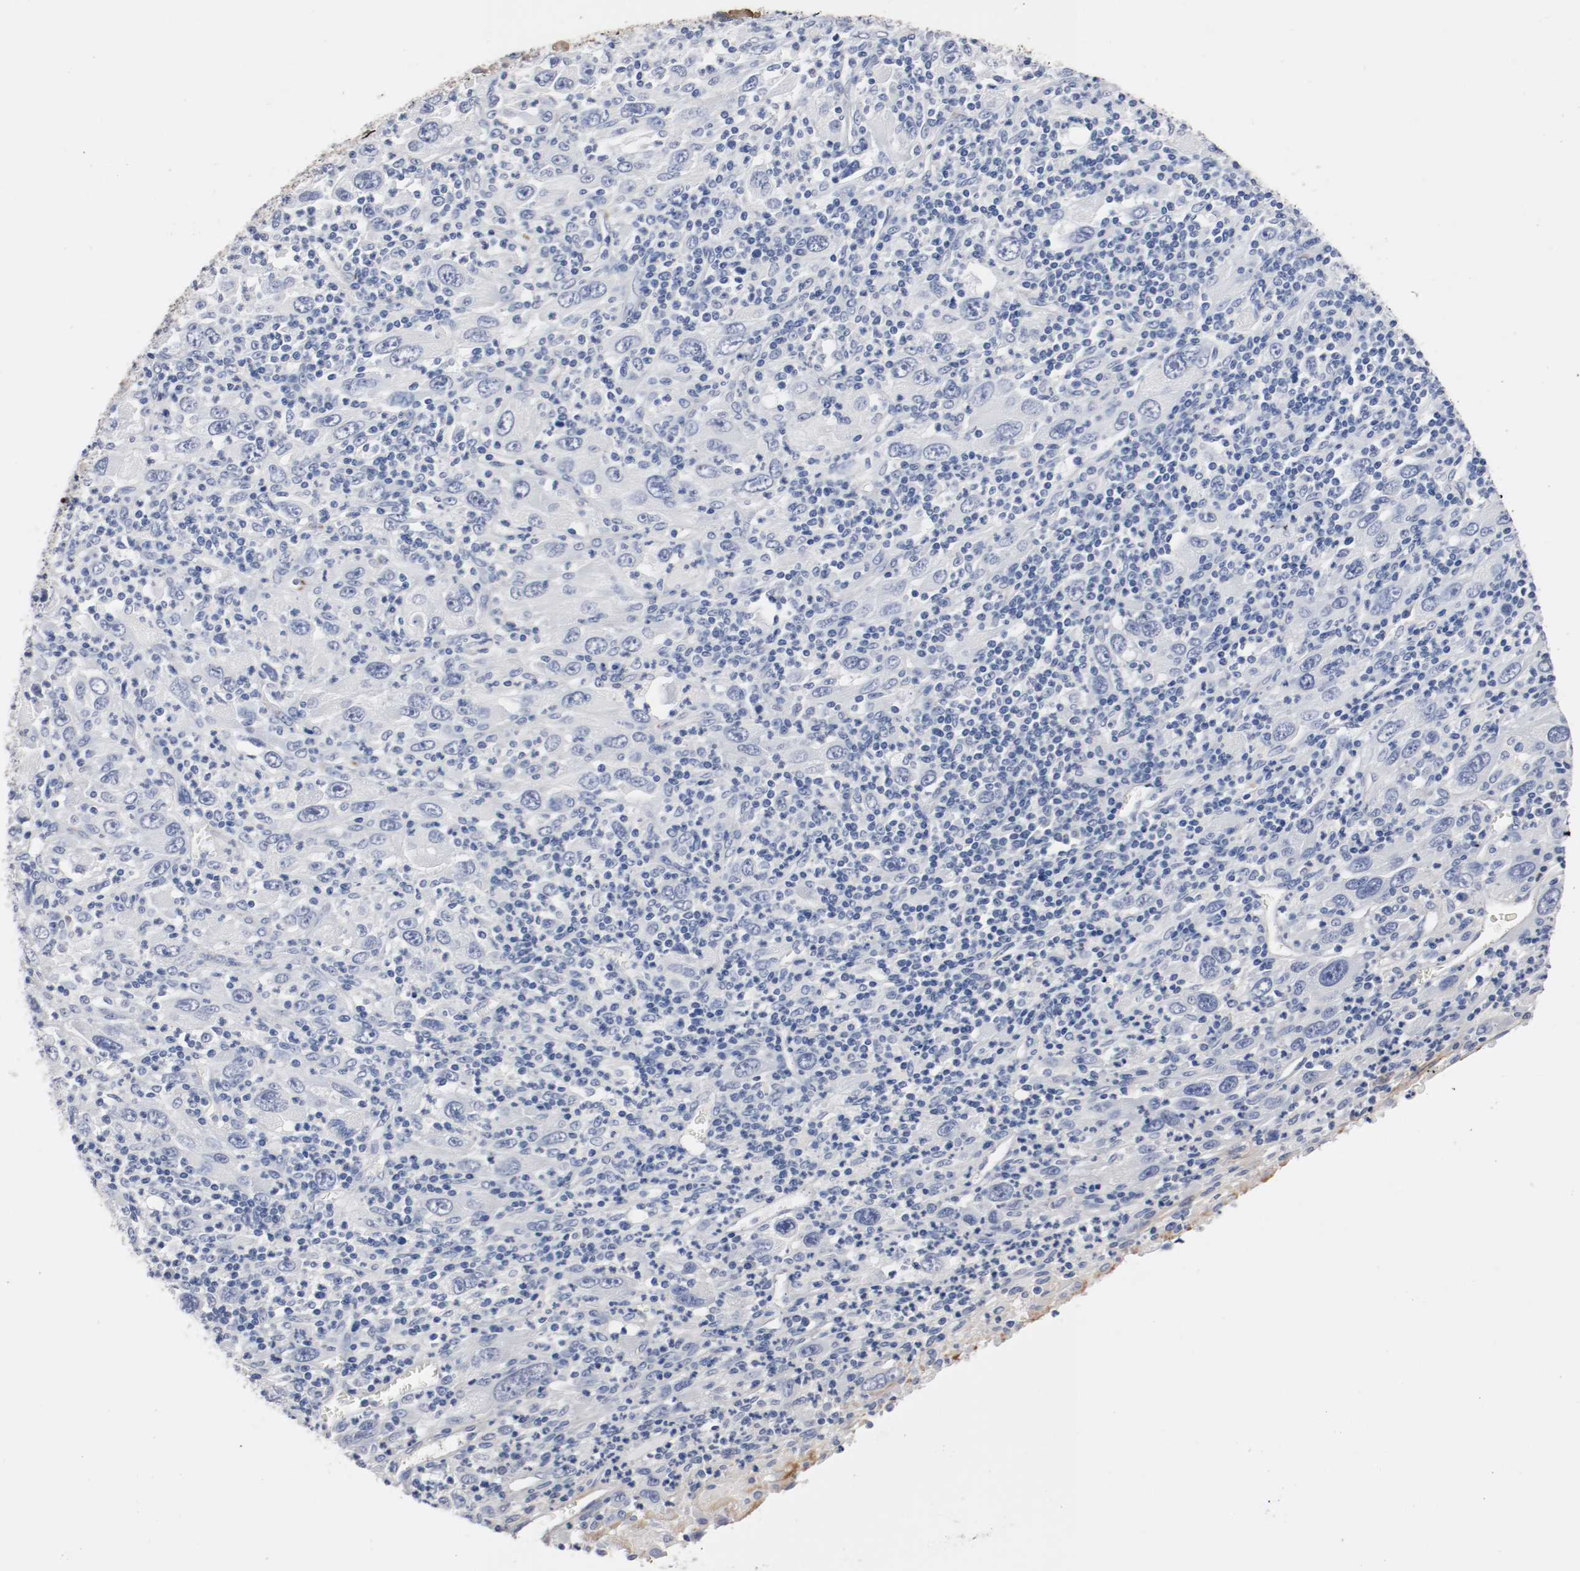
{"staining": {"intensity": "moderate", "quantity": ">75%", "location": "cytoplasmic/membranous"}, "tissue": "melanoma", "cell_type": "Tumor cells", "image_type": "cancer", "snomed": [{"axis": "morphology", "description": "Malignant melanoma, Metastatic site"}, {"axis": "topography", "description": "Skin"}], "caption": "High-magnification brightfield microscopy of melanoma stained with DAB (brown) and counterstained with hematoxylin (blue). tumor cells exhibit moderate cytoplasmic/membranous staining is appreciated in about>75% of cells.", "gene": "TNC", "patient": {"sex": "female", "age": 56}}